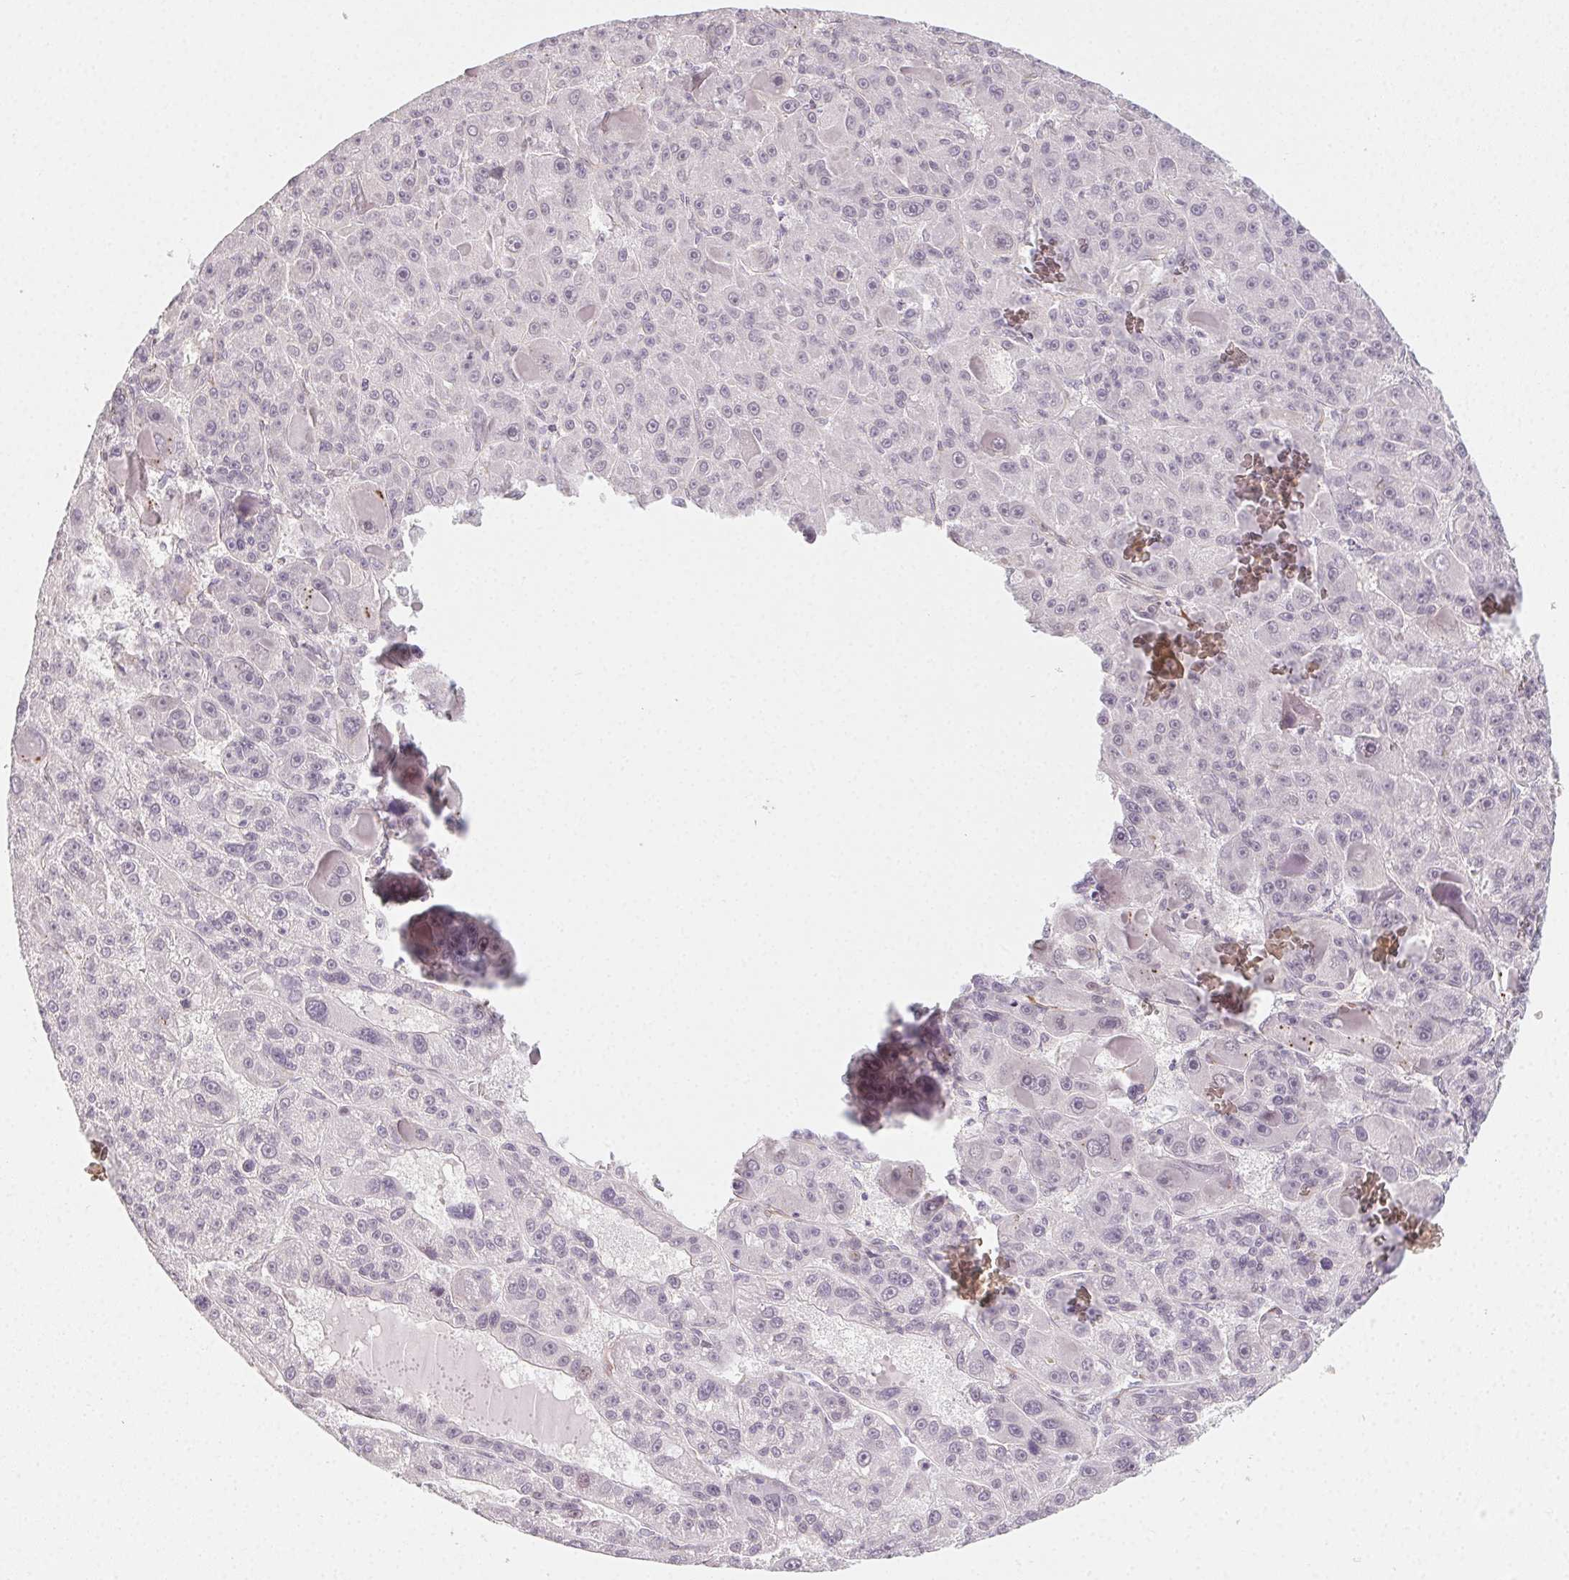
{"staining": {"intensity": "negative", "quantity": "none", "location": "none"}, "tissue": "liver cancer", "cell_type": "Tumor cells", "image_type": "cancer", "snomed": [{"axis": "morphology", "description": "Carcinoma, Hepatocellular, NOS"}, {"axis": "topography", "description": "Liver"}], "caption": "There is no significant positivity in tumor cells of liver cancer (hepatocellular carcinoma).", "gene": "CCDC96", "patient": {"sex": "male", "age": 76}}